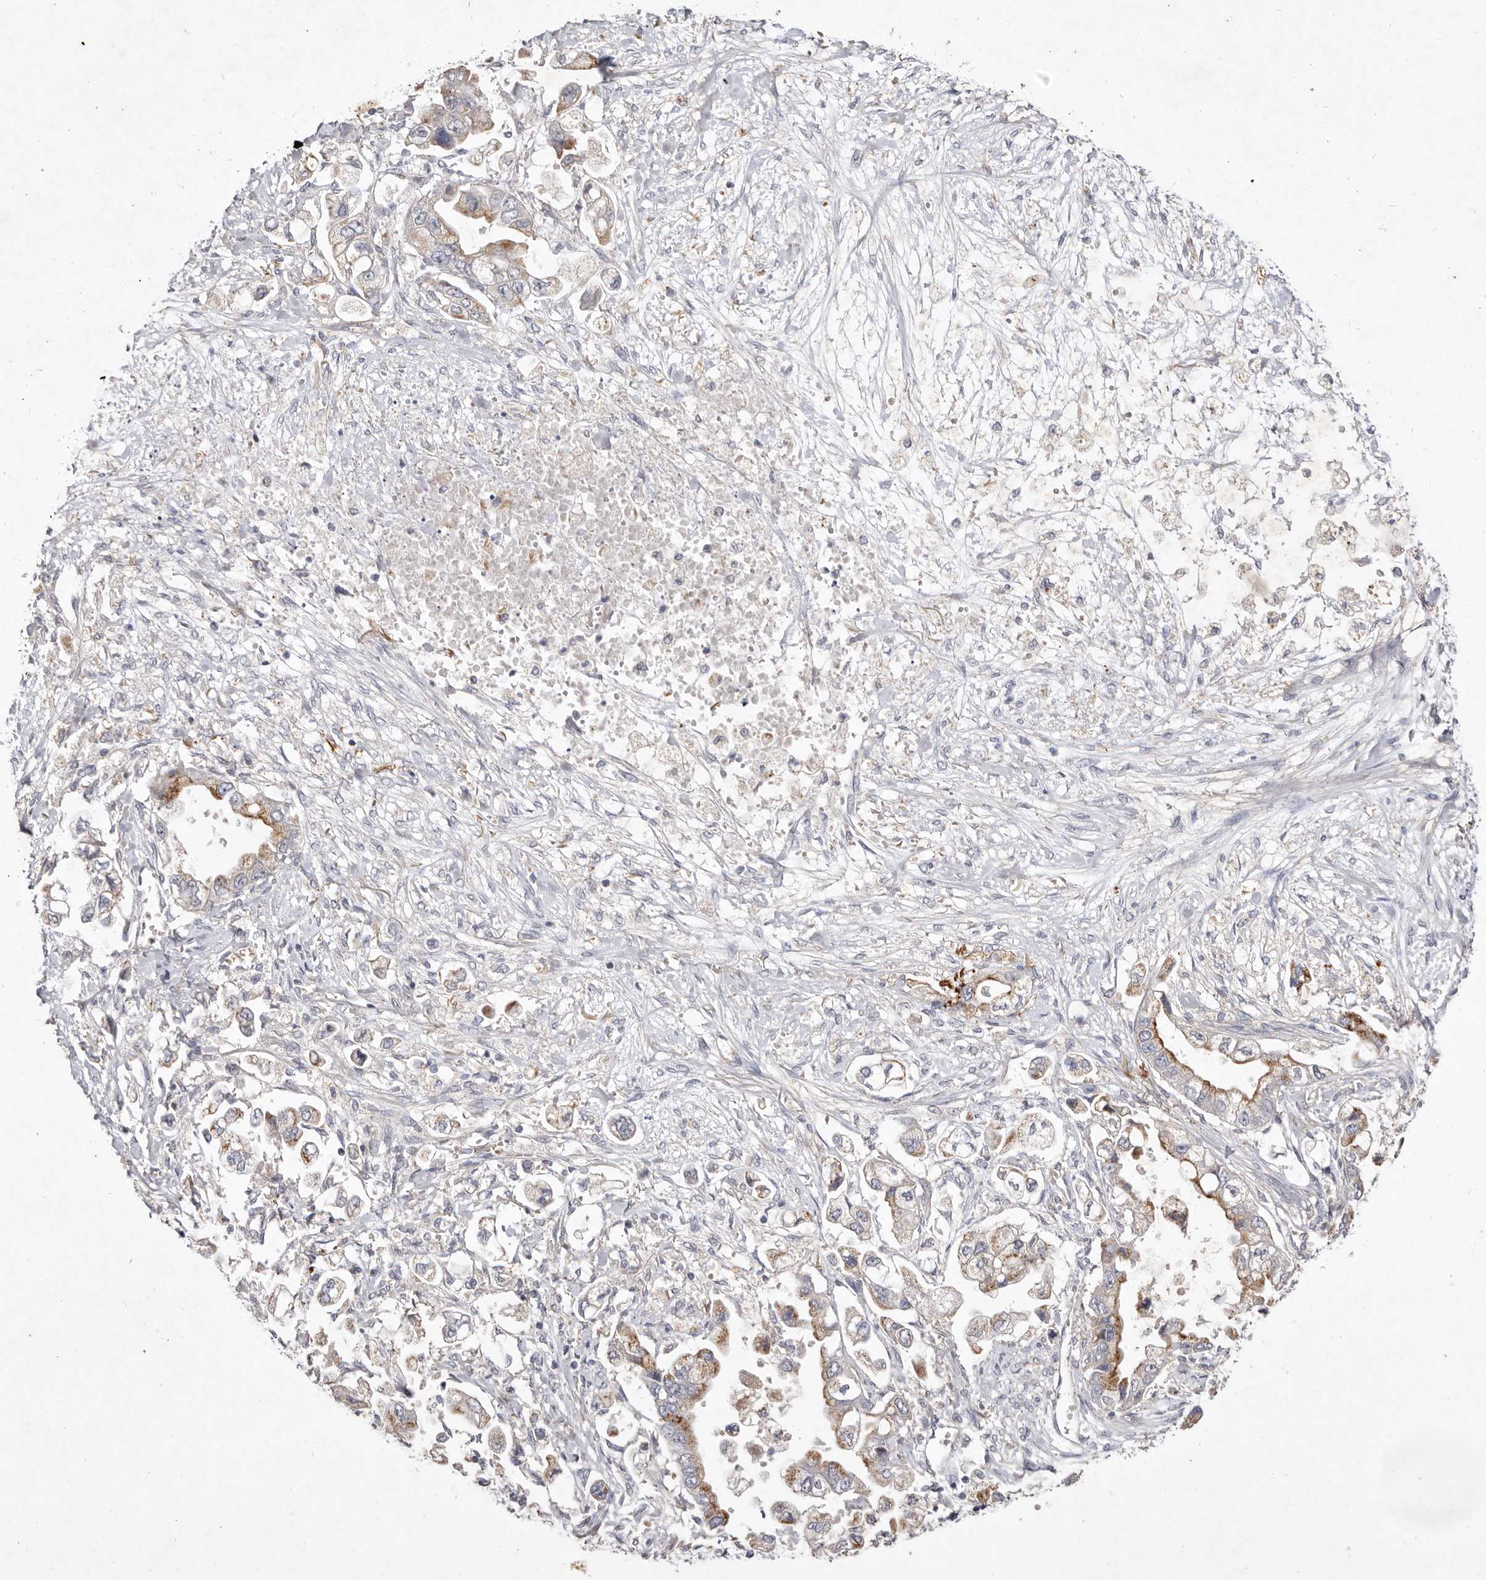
{"staining": {"intensity": "moderate", "quantity": ">75%", "location": "cytoplasmic/membranous"}, "tissue": "stomach cancer", "cell_type": "Tumor cells", "image_type": "cancer", "snomed": [{"axis": "morphology", "description": "Adenocarcinoma, NOS"}, {"axis": "topography", "description": "Stomach"}], "caption": "A high-resolution photomicrograph shows immunohistochemistry staining of adenocarcinoma (stomach), which displays moderate cytoplasmic/membranous positivity in approximately >75% of tumor cells.", "gene": "USP24", "patient": {"sex": "male", "age": 62}}